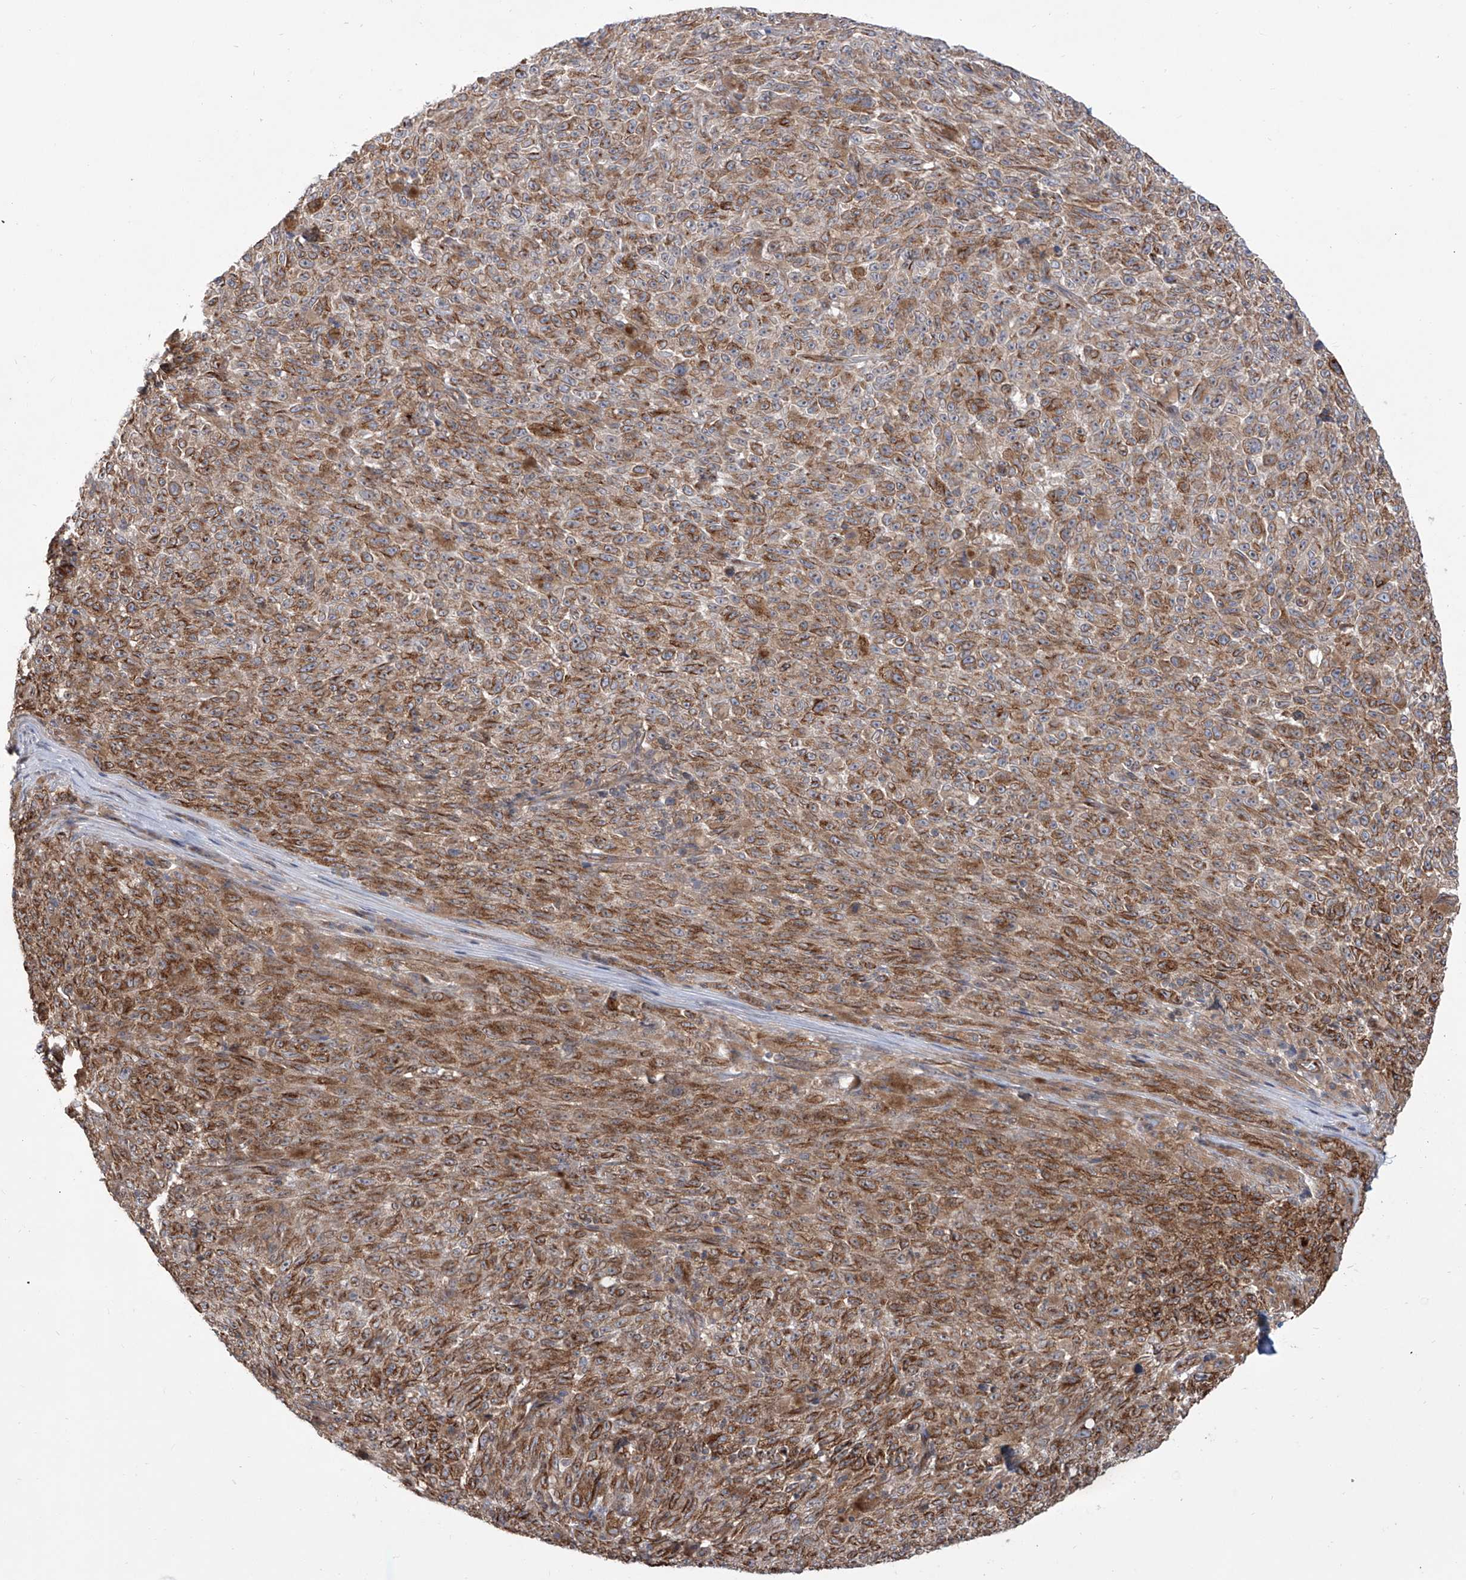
{"staining": {"intensity": "moderate", "quantity": ">75%", "location": "cytoplasmic/membranous"}, "tissue": "melanoma", "cell_type": "Tumor cells", "image_type": "cancer", "snomed": [{"axis": "morphology", "description": "Malignant melanoma, NOS"}, {"axis": "topography", "description": "Skin"}], "caption": "An immunohistochemistry image of neoplastic tissue is shown. Protein staining in brown highlights moderate cytoplasmic/membranous positivity in malignant melanoma within tumor cells.", "gene": "APAF1", "patient": {"sex": "female", "age": 82}}